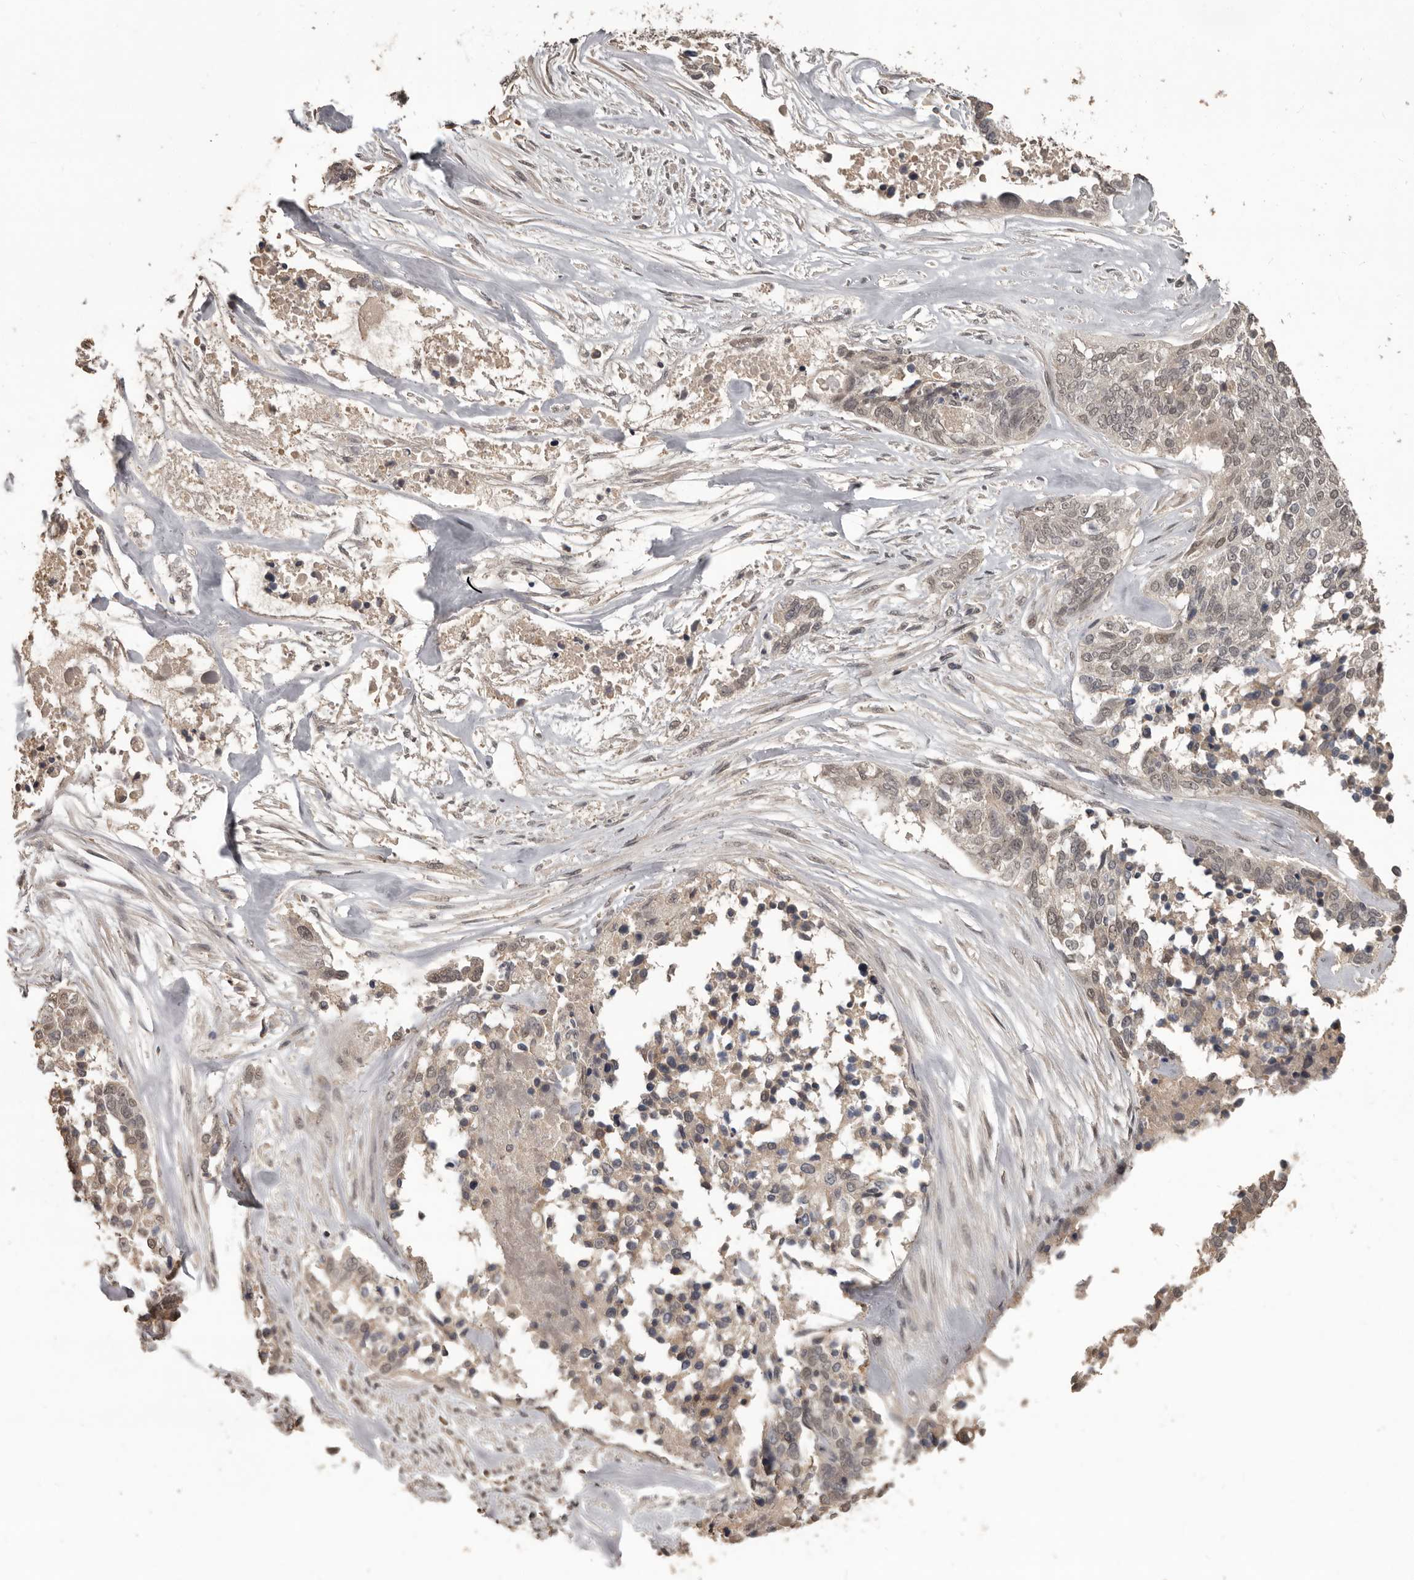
{"staining": {"intensity": "weak", "quantity": ">75%", "location": "nuclear"}, "tissue": "ovarian cancer", "cell_type": "Tumor cells", "image_type": "cancer", "snomed": [{"axis": "morphology", "description": "Cystadenocarcinoma, serous, NOS"}, {"axis": "topography", "description": "Ovary"}], "caption": "Ovarian serous cystadenocarcinoma stained for a protein (brown) reveals weak nuclear positive positivity in approximately >75% of tumor cells.", "gene": "ZFP14", "patient": {"sex": "female", "age": 44}}